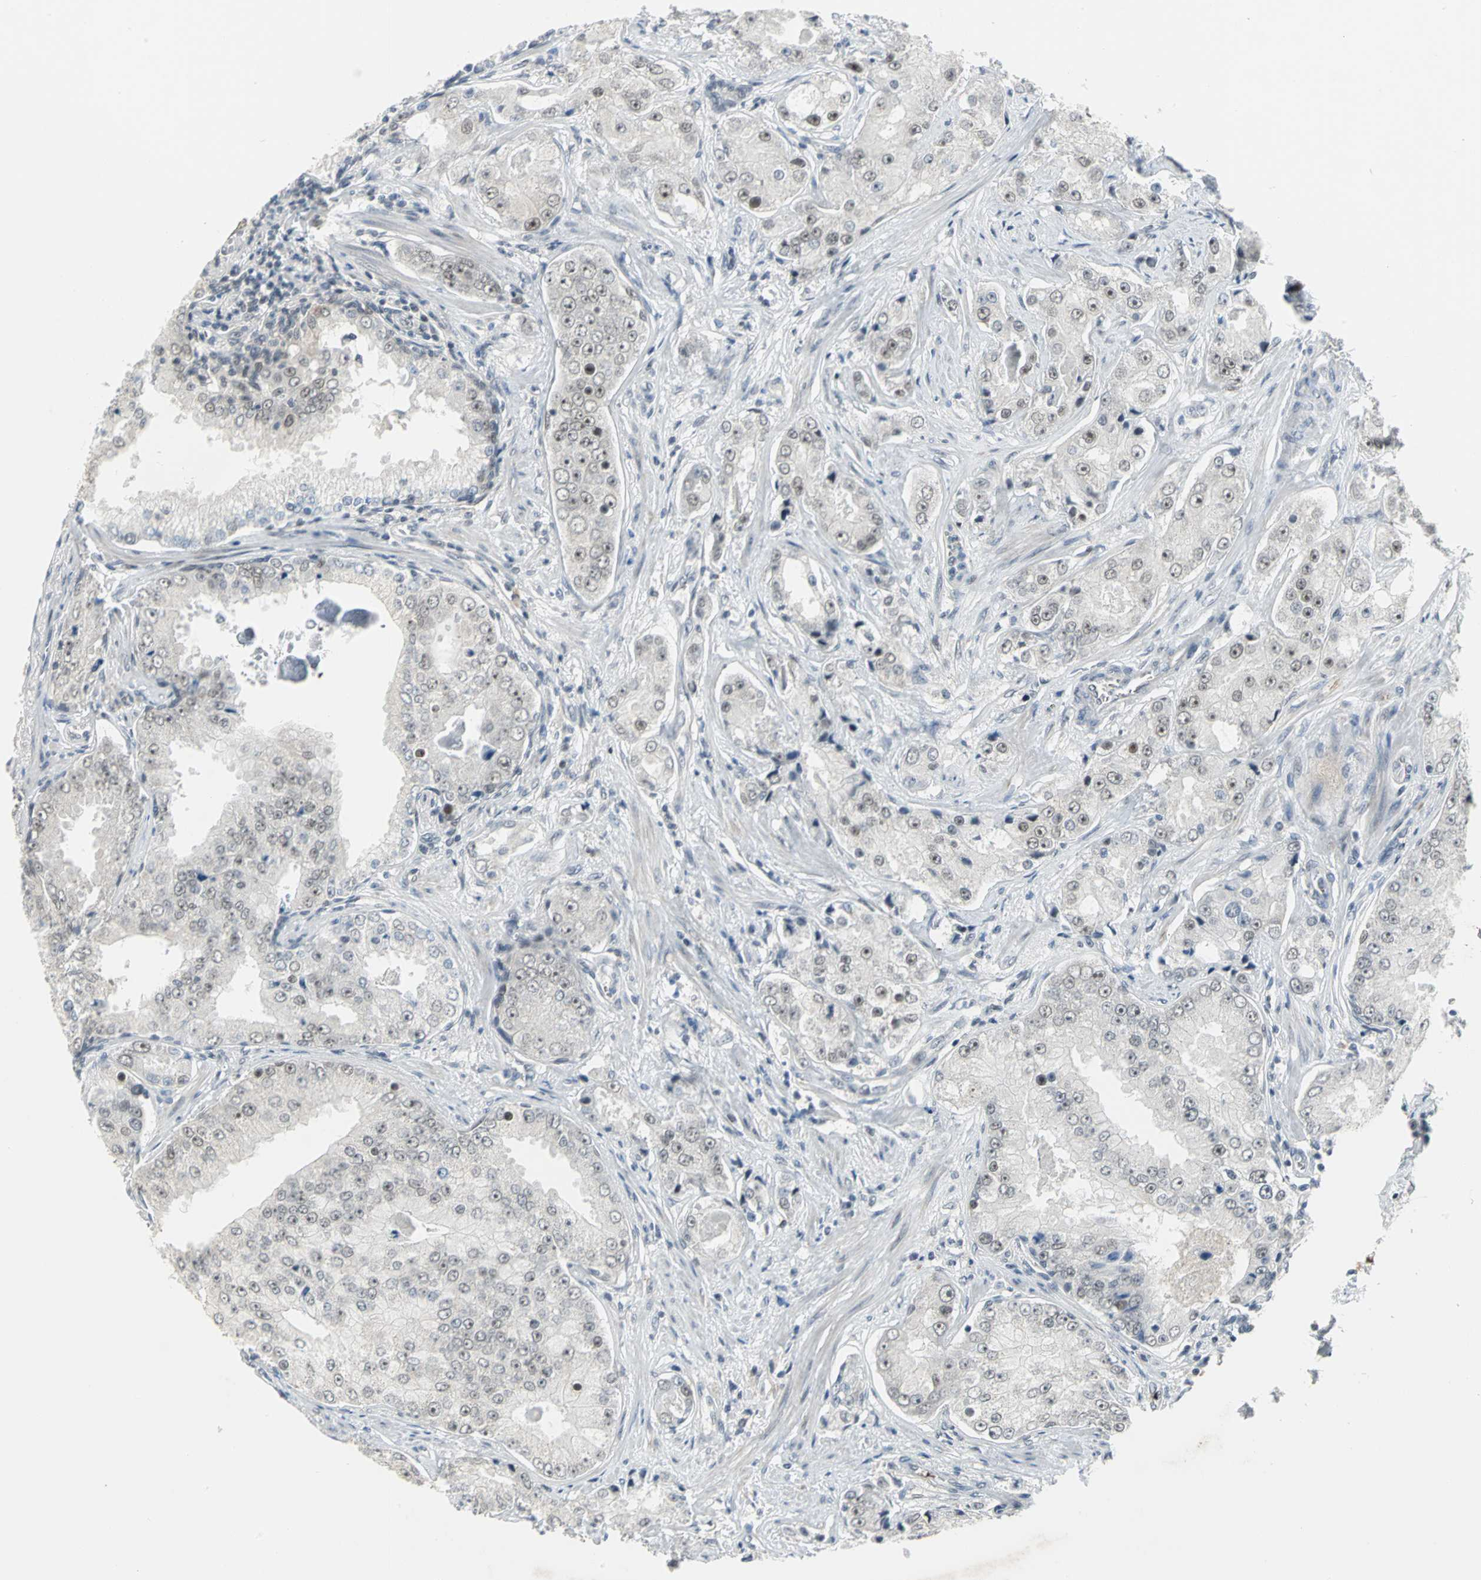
{"staining": {"intensity": "weak", "quantity": "25%-75%", "location": "nuclear"}, "tissue": "prostate cancer", "cell_type": "Tumor cells", "image_type": "cancer", "snomed": [{"axis": "morphology", "description": "Adenocarcinoma, High grade"}, {"axis": "topography", "description": "Prostate"}], "caption": "Prostate cancer (adenocarcinoma (high-grade)) stained with DAB IHC shows low levels of weak nuclear staining in approximately 25%-75% of tumor cells.", "gene": "GLI3", "patient": {"sex": "male", "age": 73}}